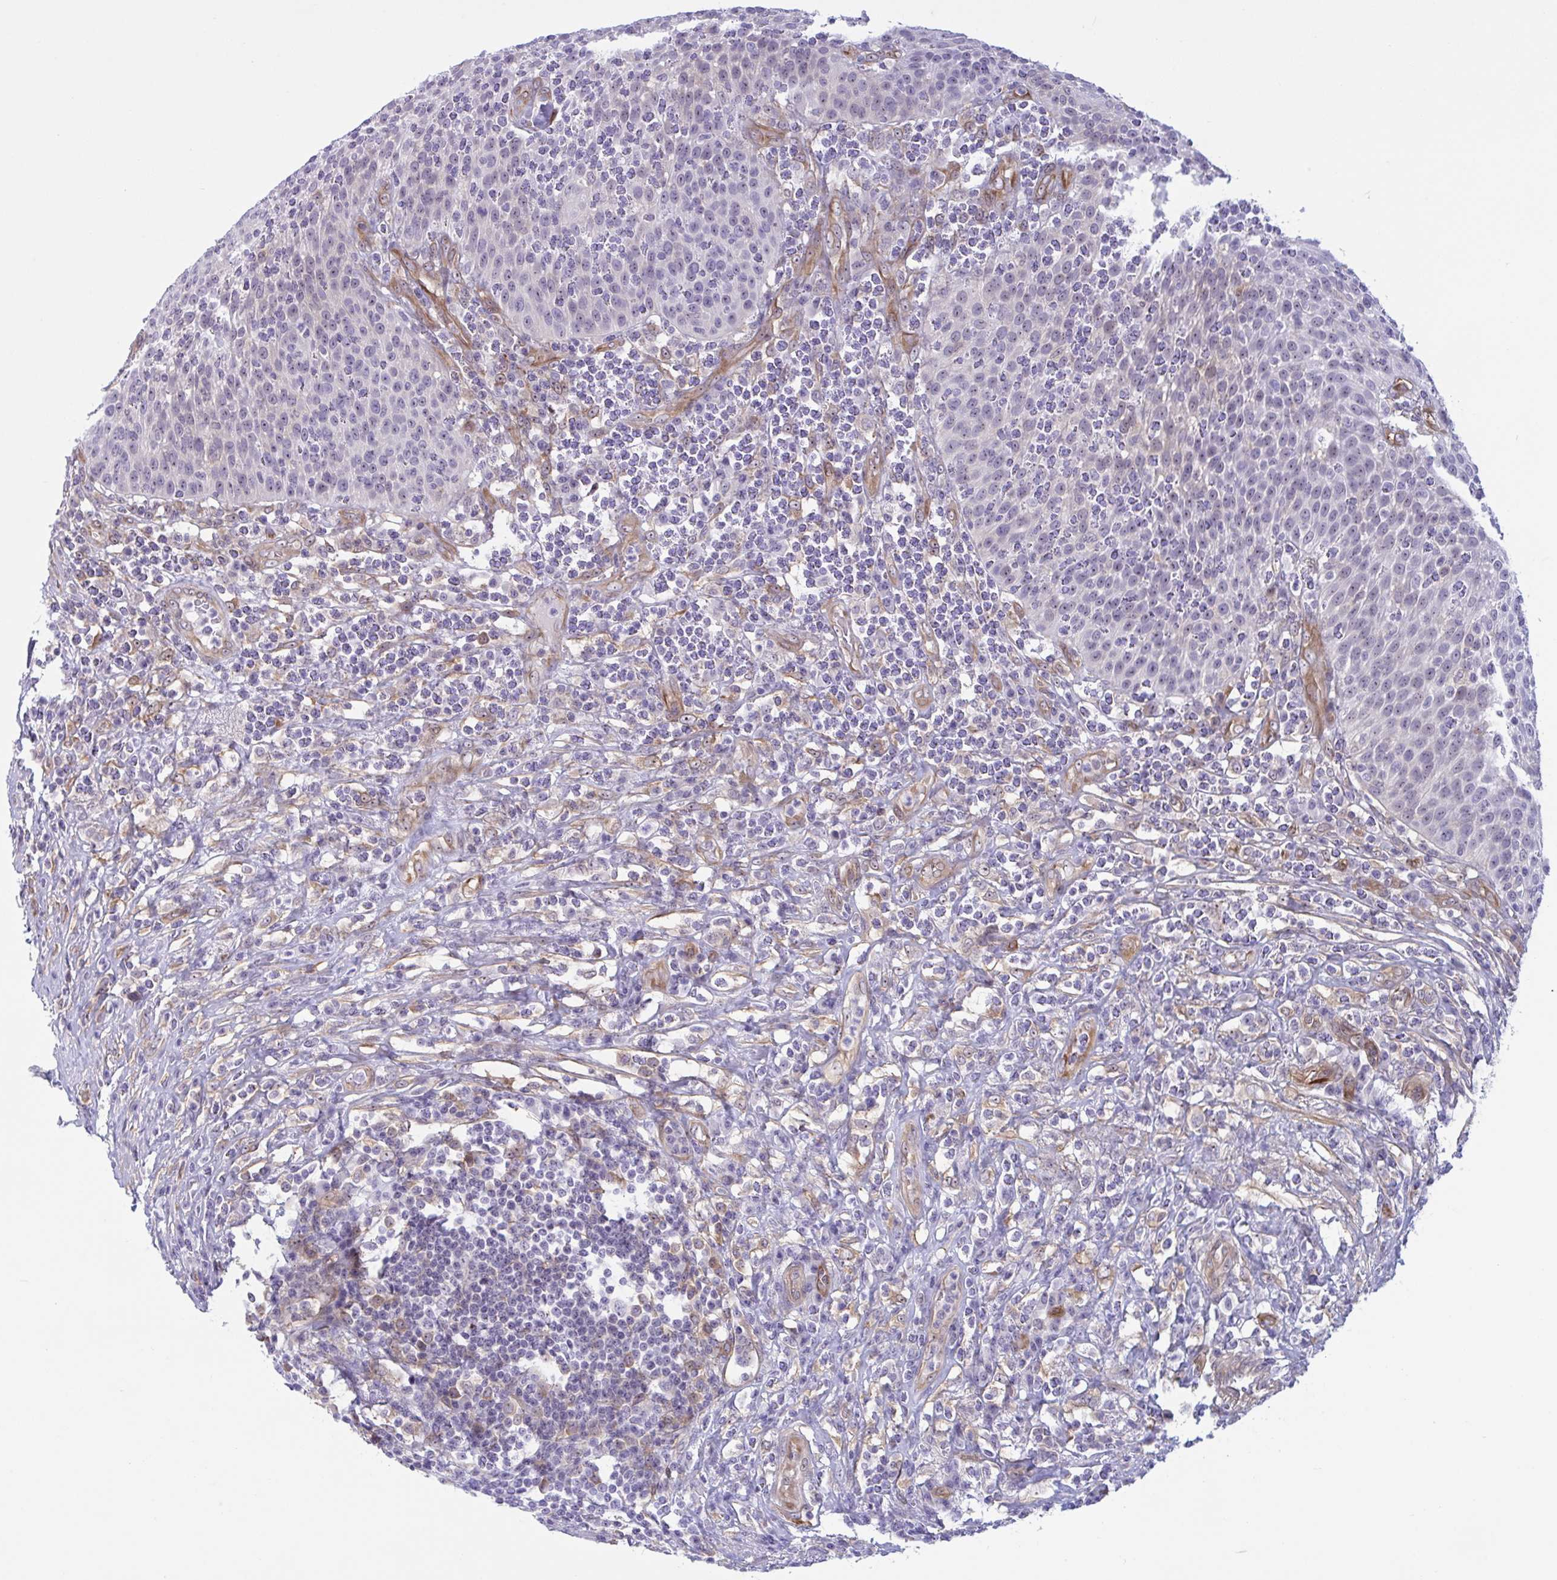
{"staining": {"intensity": "negative", "quantity": "none", "location": "none"}, "tissue": "urothelial cancer", "cell_type": "Tumor cells", "image_type": "cancer", "snomed": [{"axis": "morphology", "description": "Urothelial carcinoma, High grade"}, {"axis": "topography", "description": "Urinary bladder"}], "caption": "This is an immunohistochemistry image of human high-grade urothelial carcinoma. There is no positivity in tumor cells.", "gene": "PRRT4", "patient": {"sex": "female", "age": 70}}